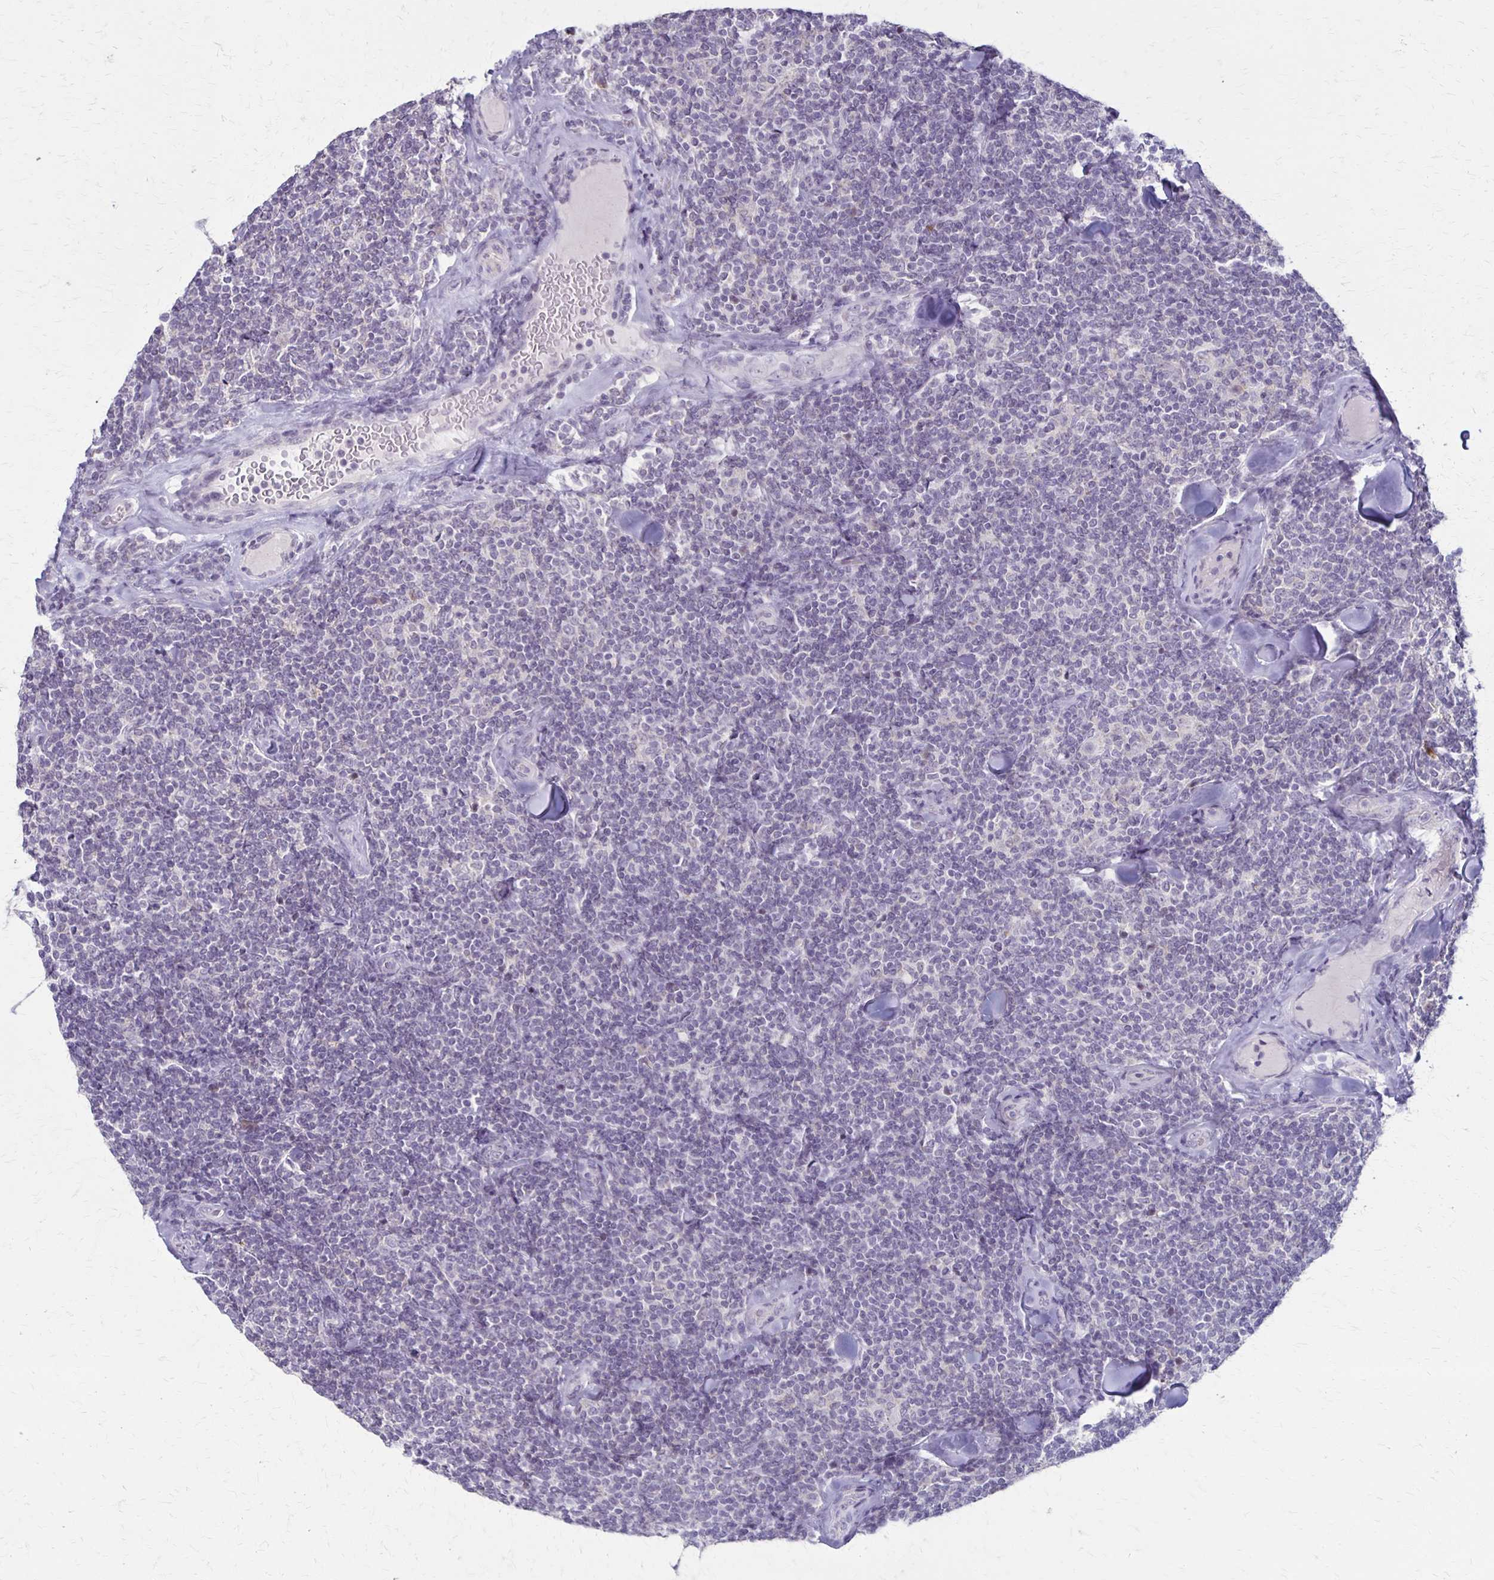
{"staining": {"intensity": "negative", "quantity": "none", "location": "none"}, "tissue": "lymphoma", "cell_type": "Tumor cells", "image_type": "cancer", "snomed": [{"axis": "morphology", "description": "Malignant lymphoma, non-Hodgkin's type, Low grade"}, {"axis": "topography", "description": "Lymph node"}], "caption": "Immunohistochemical staining of lymphoma shows no significant positivity in tumor cells.", "gene": "SLC35E2B", "patient": {"sex": "female", "age": 56}}